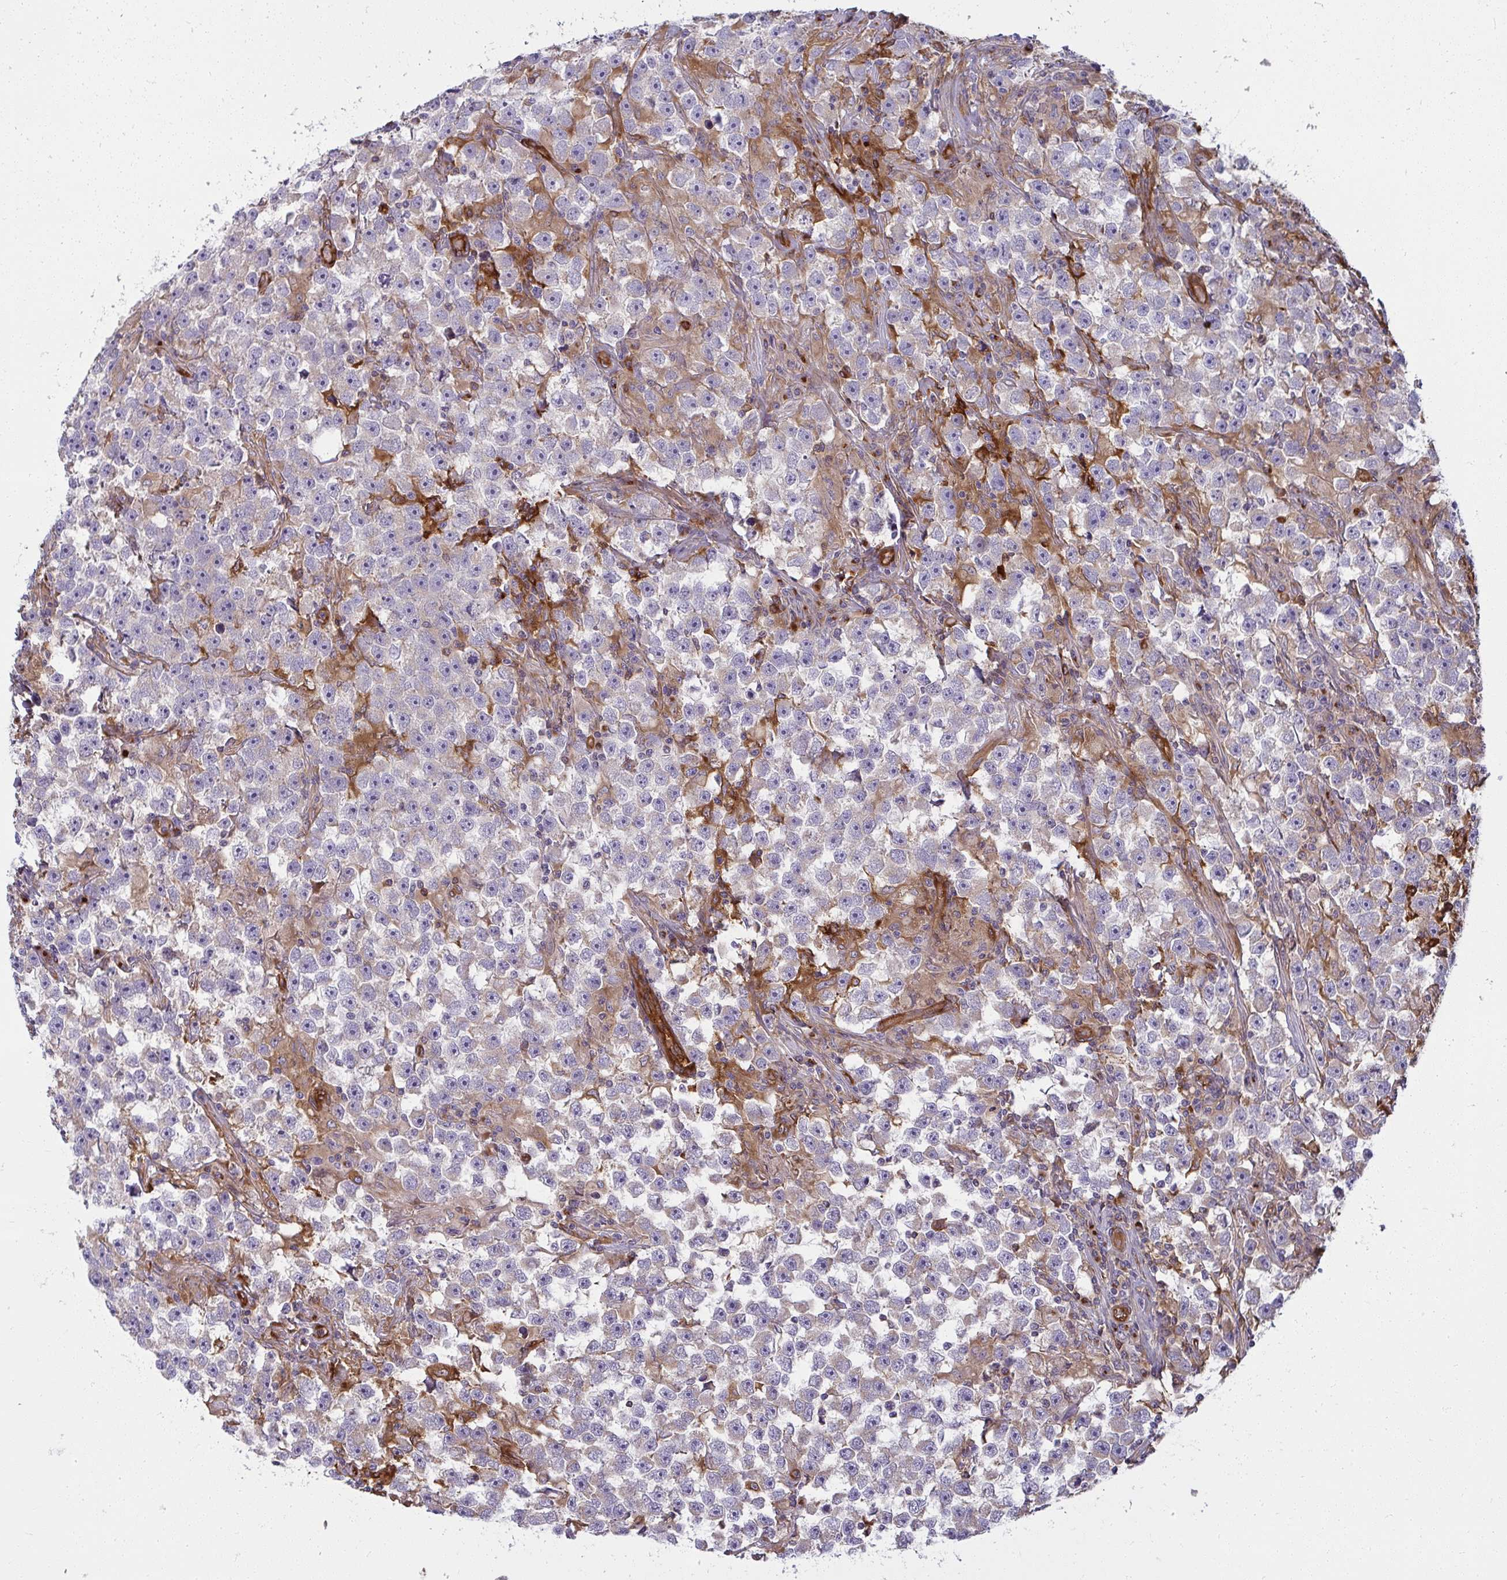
{"staining": {"intensity": "negative", "quantity": "none", "location": "none"}, "tissue": "testis cancer", "cell_type": "Tumor cells", "image_type": "cancer", "snomed": [{"axis": "morphology", "description": "Seminoma, NOS"}, {"axis": "topography", "description": "Testis"}], "caption": "A micrograph of human testis cancer is negative for staining in tumor cells.", "gene": "IFIT3", "patient": {"sex": "male", "age": 33}}